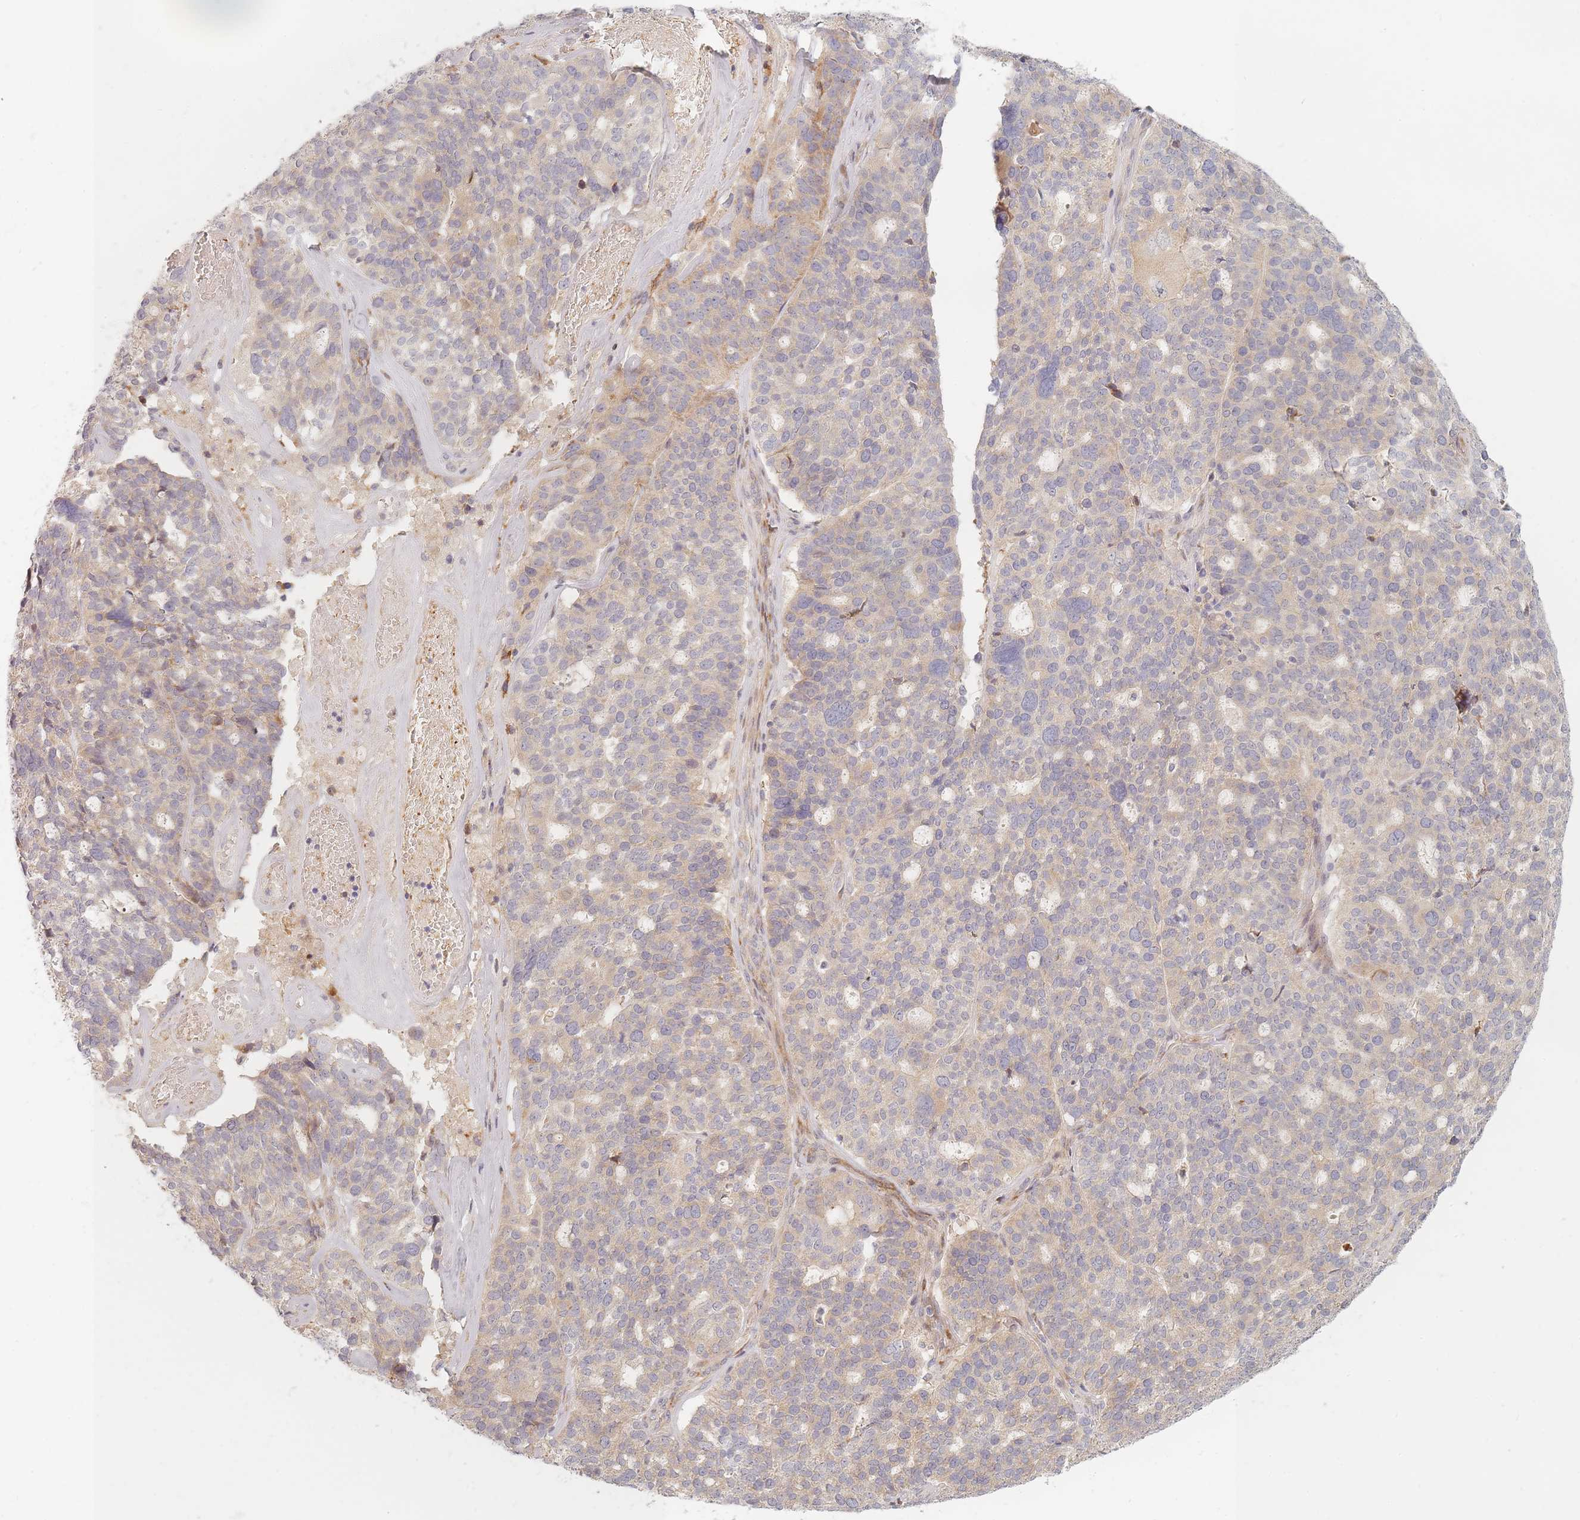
{"staining": {"intensity": "weak", "quantity": "25%-75%", "location": "cytoplasmic/membranous"}, "tissue": "ovarian cancer", "cell_type": "Tumor cells", "image_type": "cancer", "snomed": [{"axis": "morphology", "description": "Cystadenocarcinoma, serous, NOS"}, {"axis": "topography", "description": "Ovary"}], "caption": "Immunohistochemistry (IHC) image of human ovarian cancer stained for a protein (brown), which exhibits low levels of weak cytoplasmic/membranous staining in about 25%-75% of tumor cells.", "gene": "ZKSCAN7", "patient": {"sex": "female", "age": 59}}